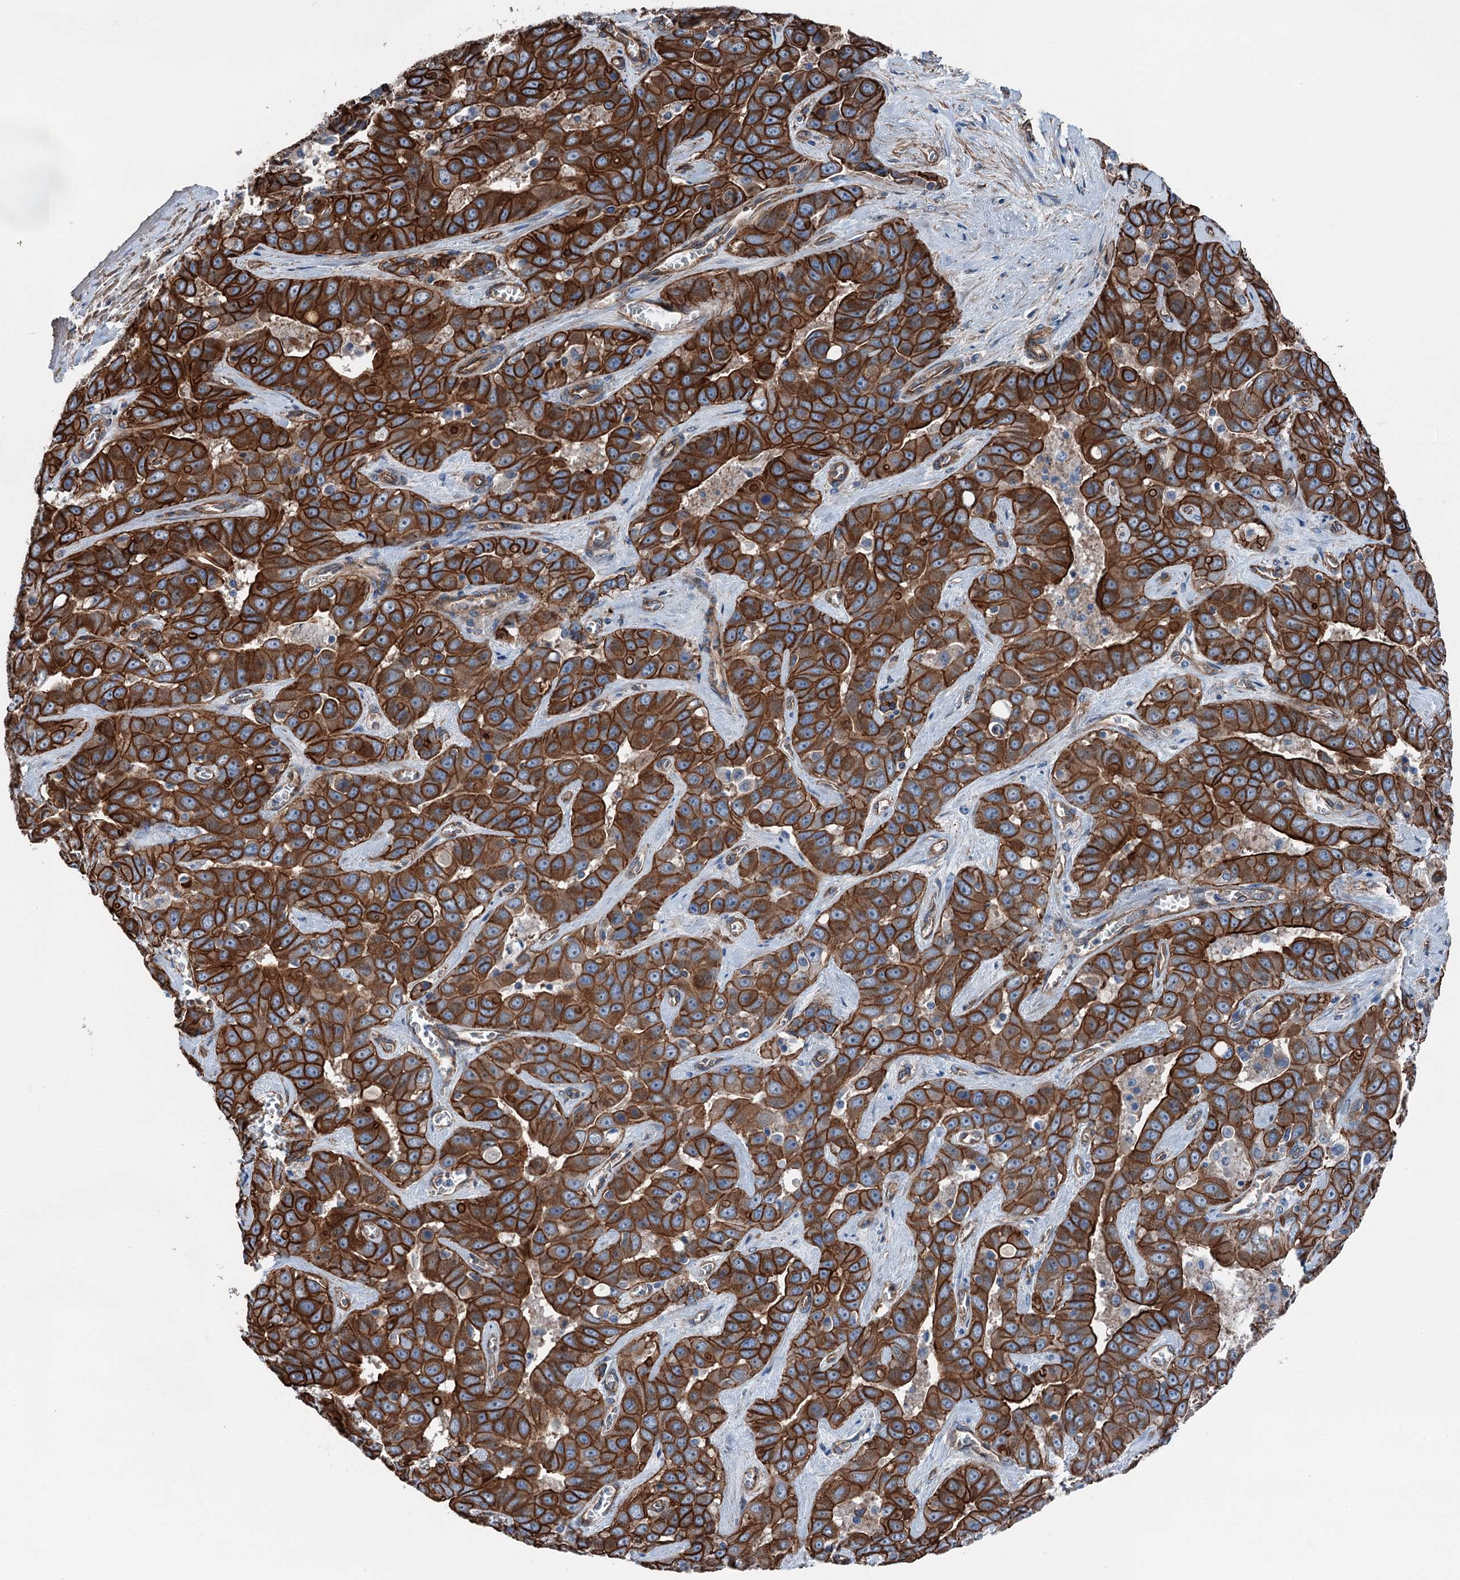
{"staining": {"intensity": "strong", "quantity": ">75%", "location": "cytoplasmic/membranous"}, "tissue": "liver cancer", "cell_type": "Tumor cells", "image_type": "cancer", "snomed": [{"axis": "morphology", "description": "Cholangiocarcinoma"}, {"axis": "topography", "description": "Liver"}], "caption": "Tumor cells demonstrate high levels of strong cytoplasmic/membranous expression in approximately >75% of cells in human liver cancer (cholangiocarcinoma).", "gene": "NMRAL1", "patient": {"sex": "female", "age": 52}}